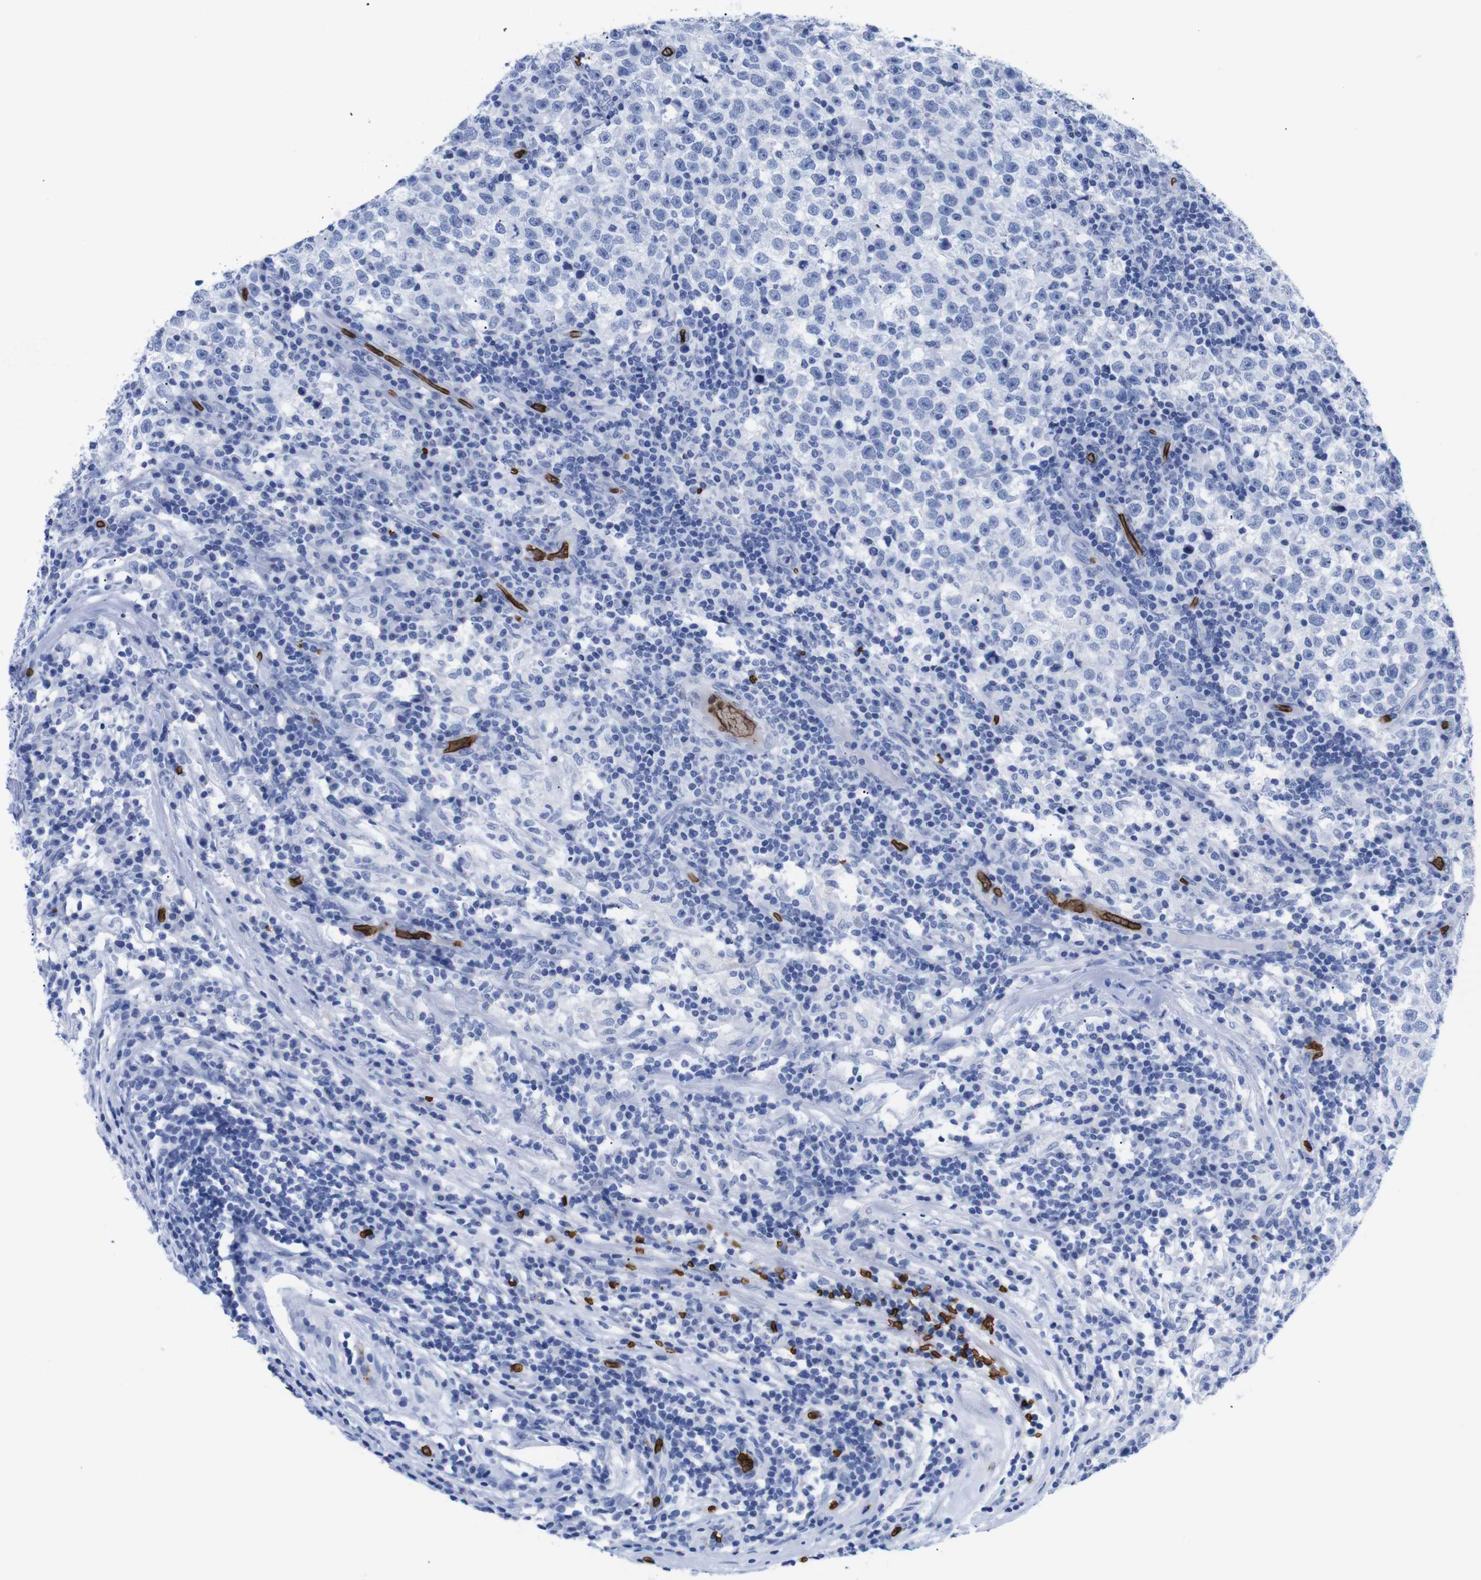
{"staining": {"intensity": "negative", "quantity": "none", "location": "none"}, "tissue": "testis cancer", "cell_type": "Tumor cells", "image_type": "cancer", "snomed": [{"axis": "morphology", "description": "Seminoma, NOS"}, {"axis": "topography", "description": "Testis"}], "caption": "Immunohistochemistry (IHC) micrograph of seminoma (testis) stained for a protein (brown), which displays no staining in tumor cells.", "gene": "S1PR2", "patient": {"sex": "male", "age": 43}}